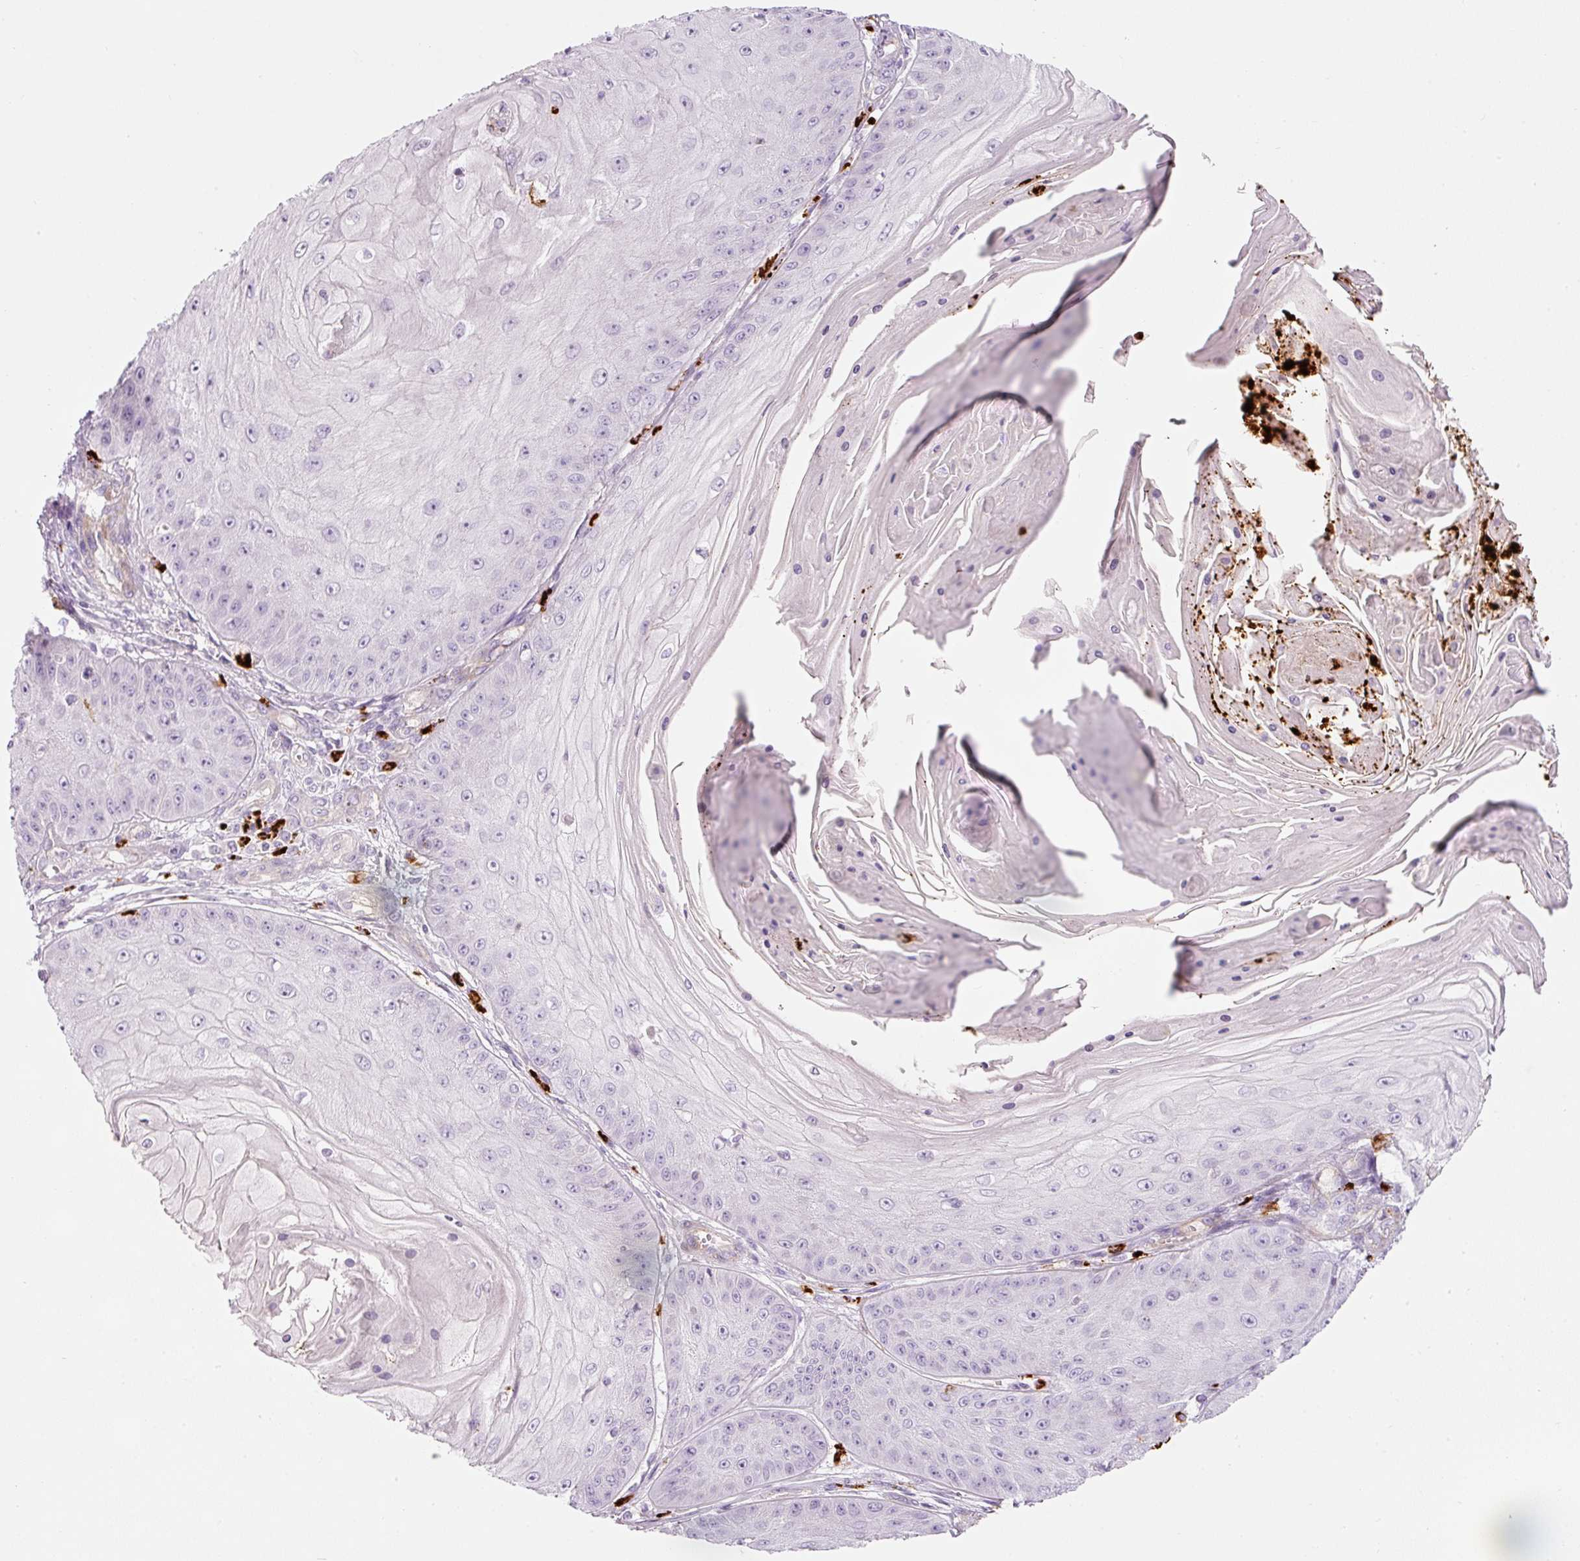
{"staining": {"intensity": "negative", "quantity": "none", "location": "none"}, "tissue": "skin cancer", "cell_type": "Tumor cells", "image_type": "cancer", "snomed": [{"axis": "morphology", "description": "Squamous cell carcinoma, NOS"}, {"axis": "topography", "description": "Skin"}], "caption": "The immunohistochemistry (IHC) micrograph has no significant positivity in tumor cells of skin cancer tissue.", "gene": "MAP3K3", "patient": {"sex": "male", "age": 70}}